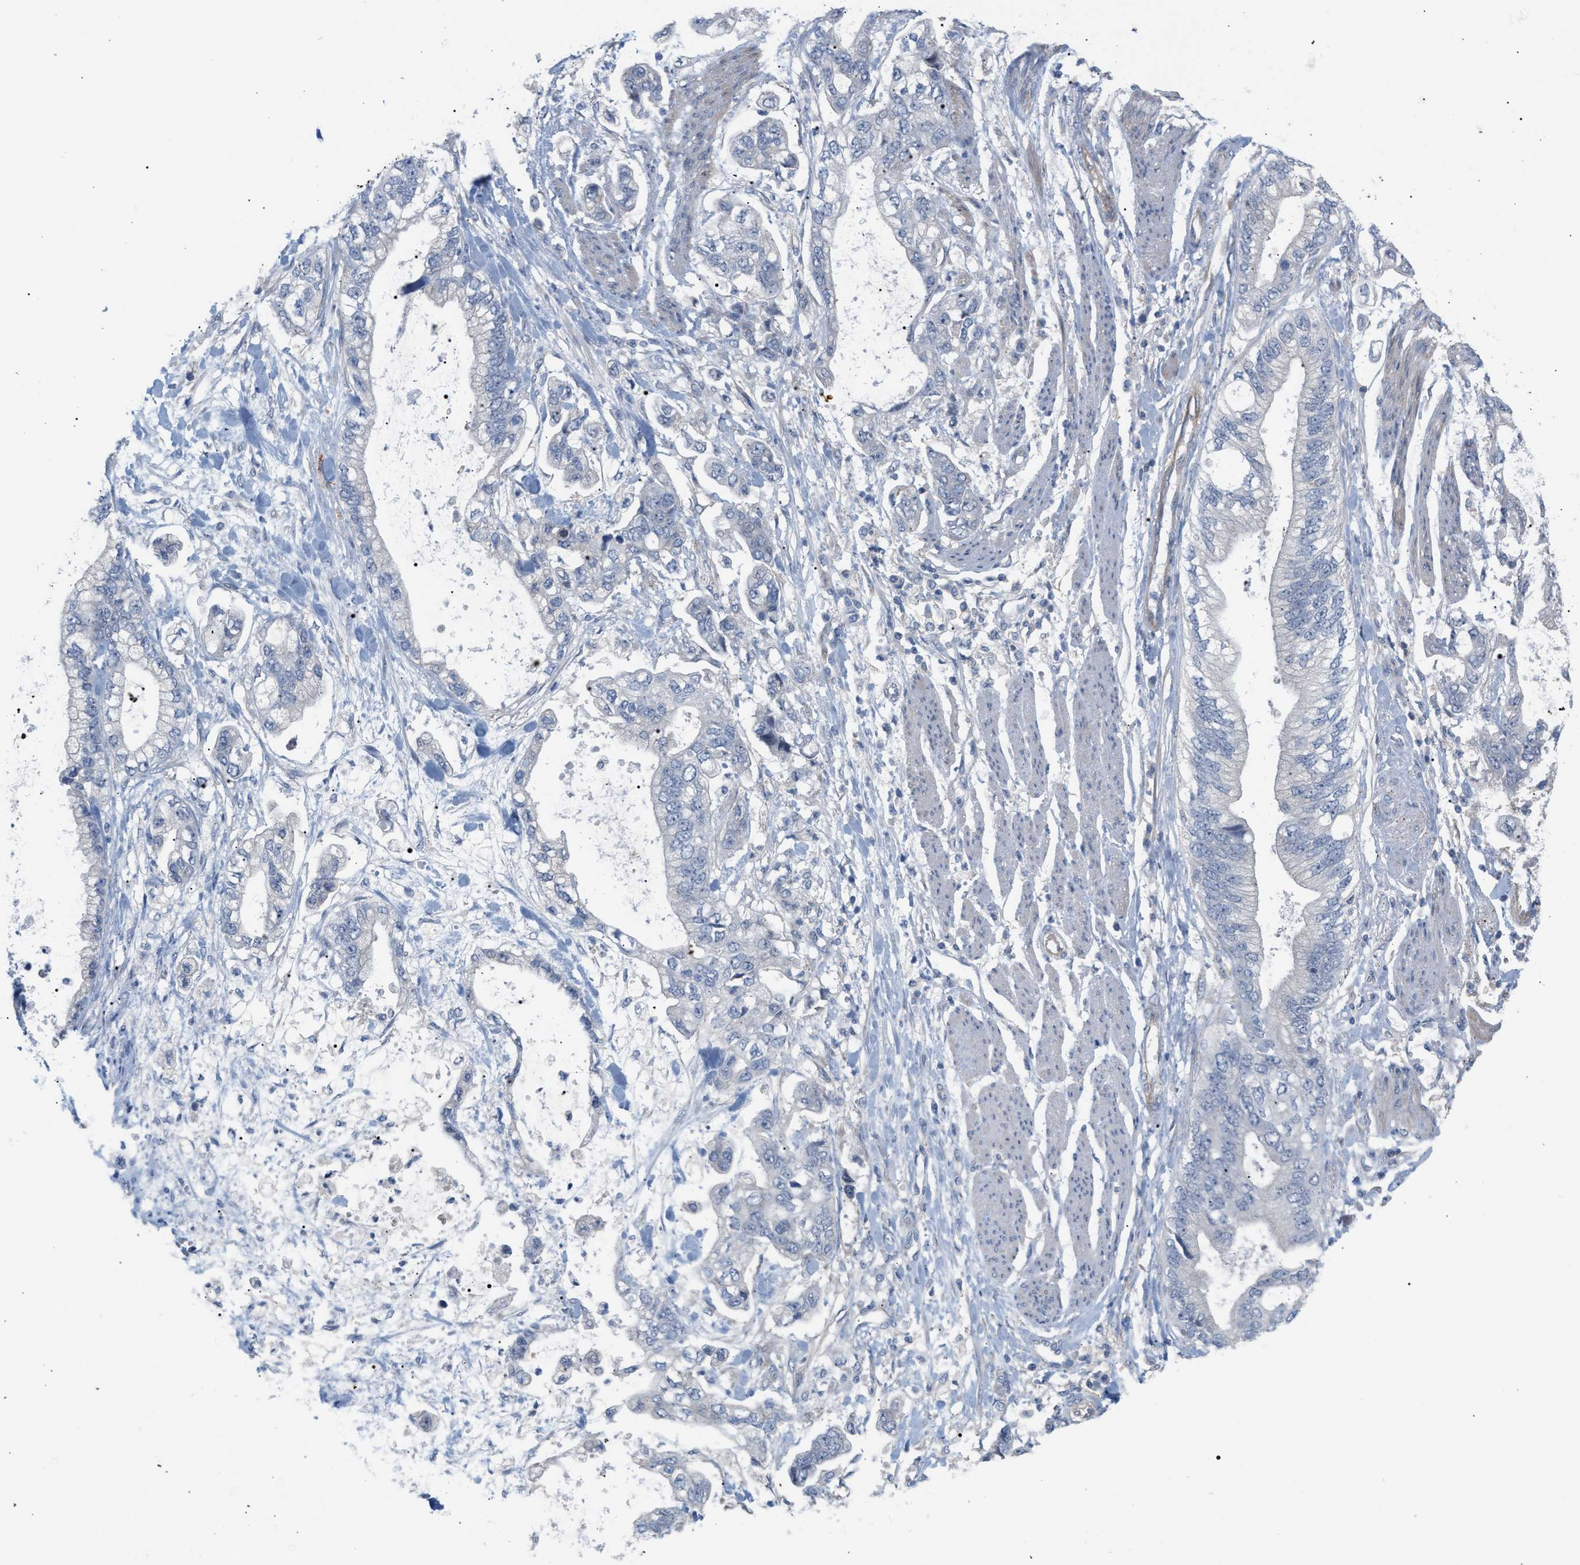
{"staining": {"intensity": "negative", "quantity": "none", "location": "none"}, "tissue": "stomach cancer", "cell_type": "Tumor cells", "image_type": "cancer", "snomed": [{"axis": "morphology", "description": "Normal tissue, NOS"}, {"axis": "morphology", "description": "Adenocarcinoma, NOS"}, {"axis": "topography", "description": "Stomach"}], "caption": "A micrograph of human adenocarcinoma (stomach) is negative for staining in tumor cells.", "gene": "LRCH1", "patient": {"sex": "male", "age": 62}}